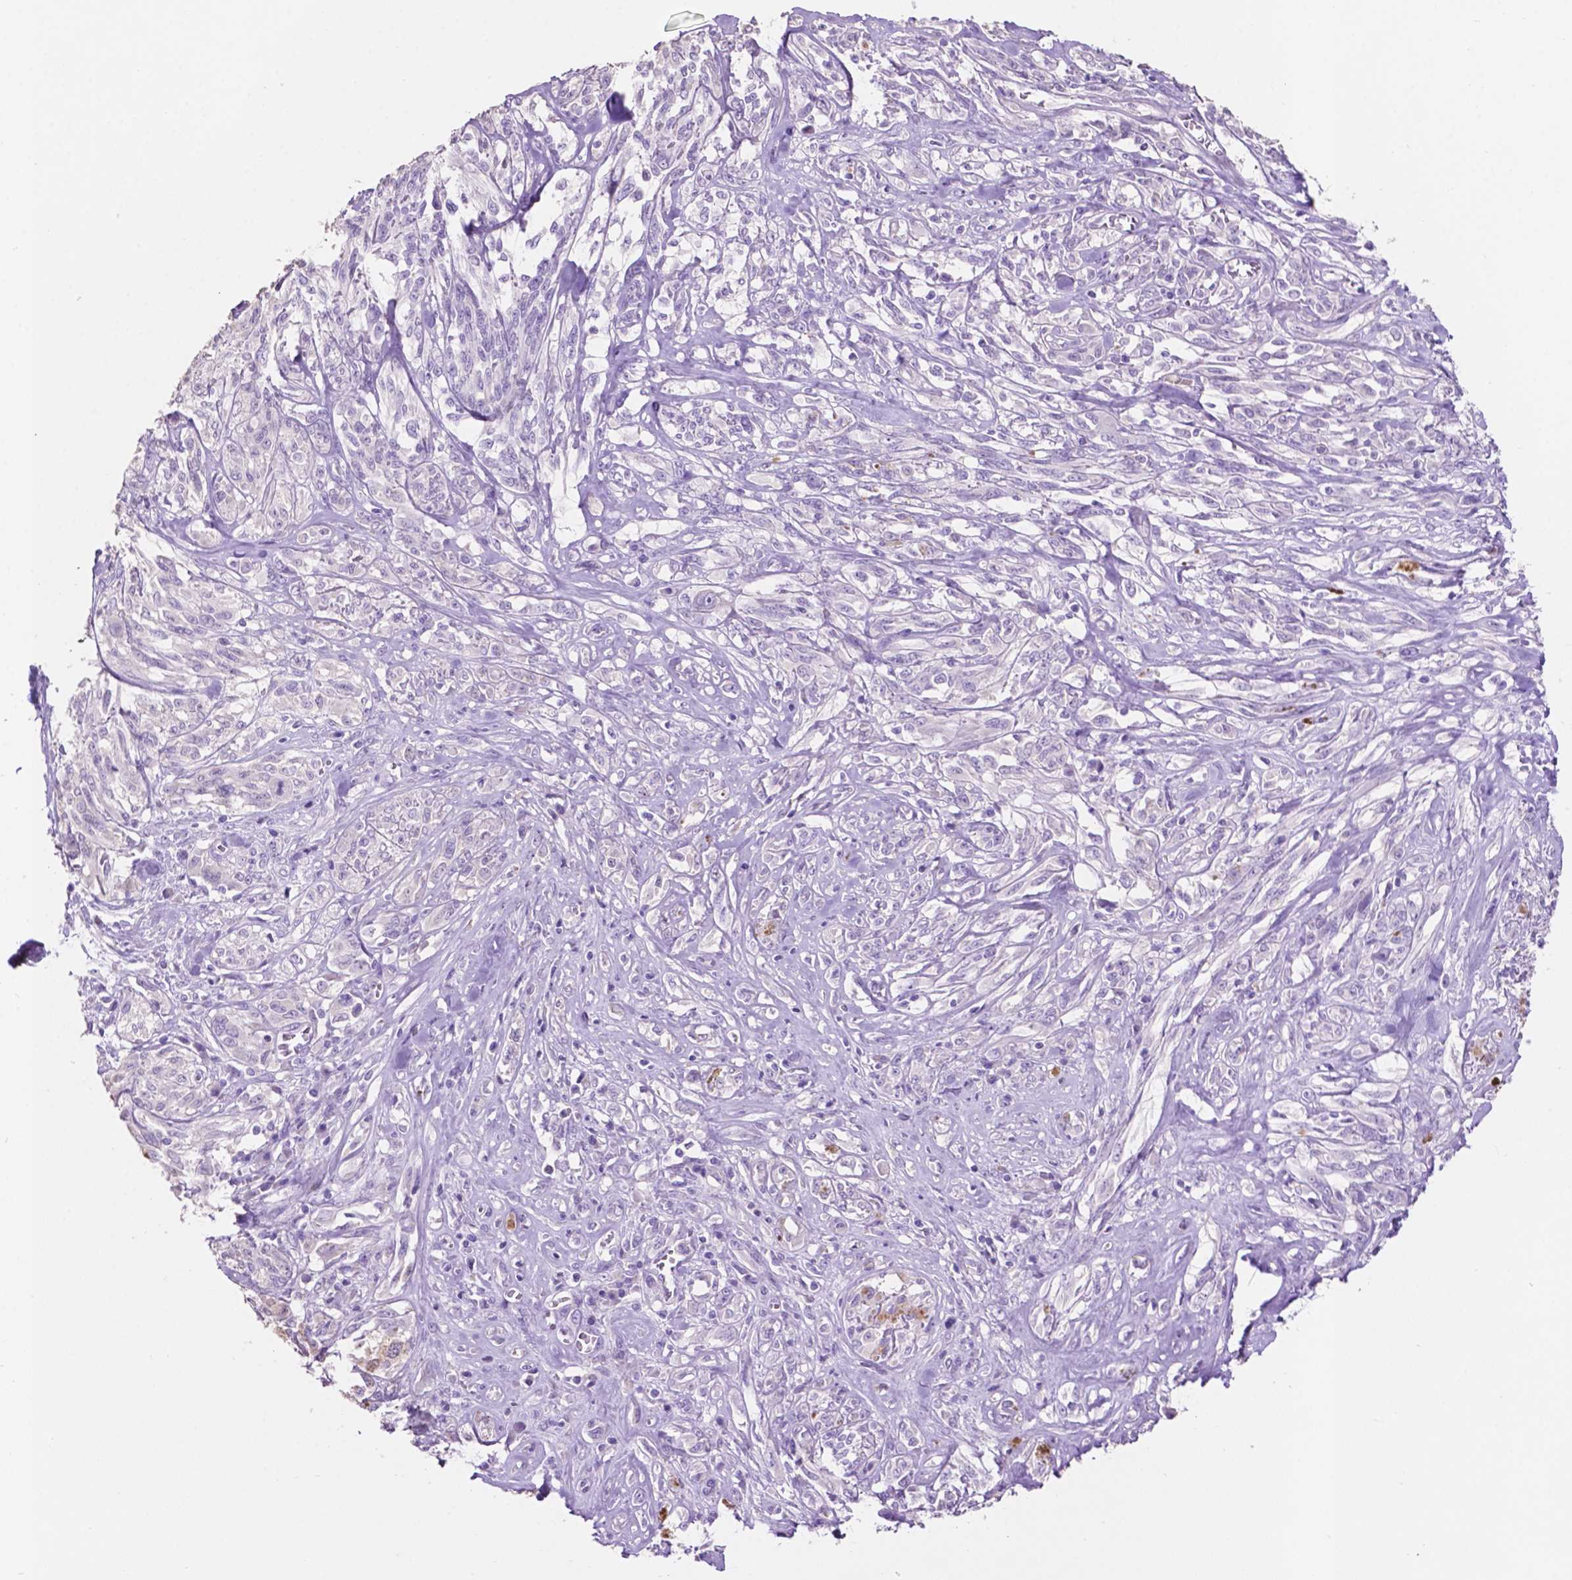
{"staining": {"intensity": "negative", "quantity": "none", "location": "none"}, "tissue": "melanoma", "cell_type": "Tumor cells", "image_type": "cancer", "snomed": [{"axis": "morphology", "description": "Malignant melanoma, NOS"}, {"axis": "topography", "description": "Skin"}], "caption": "High magnification brightfield microscopy of malignant melanoma stained with DAB (3,3'-diaminobenzidine) (brown) and counterstained with hematoxylin (blue): tumor cells show no significant positivity.", "gene": "CLDN17", "patient": {"sex": "female", "age": 91}}